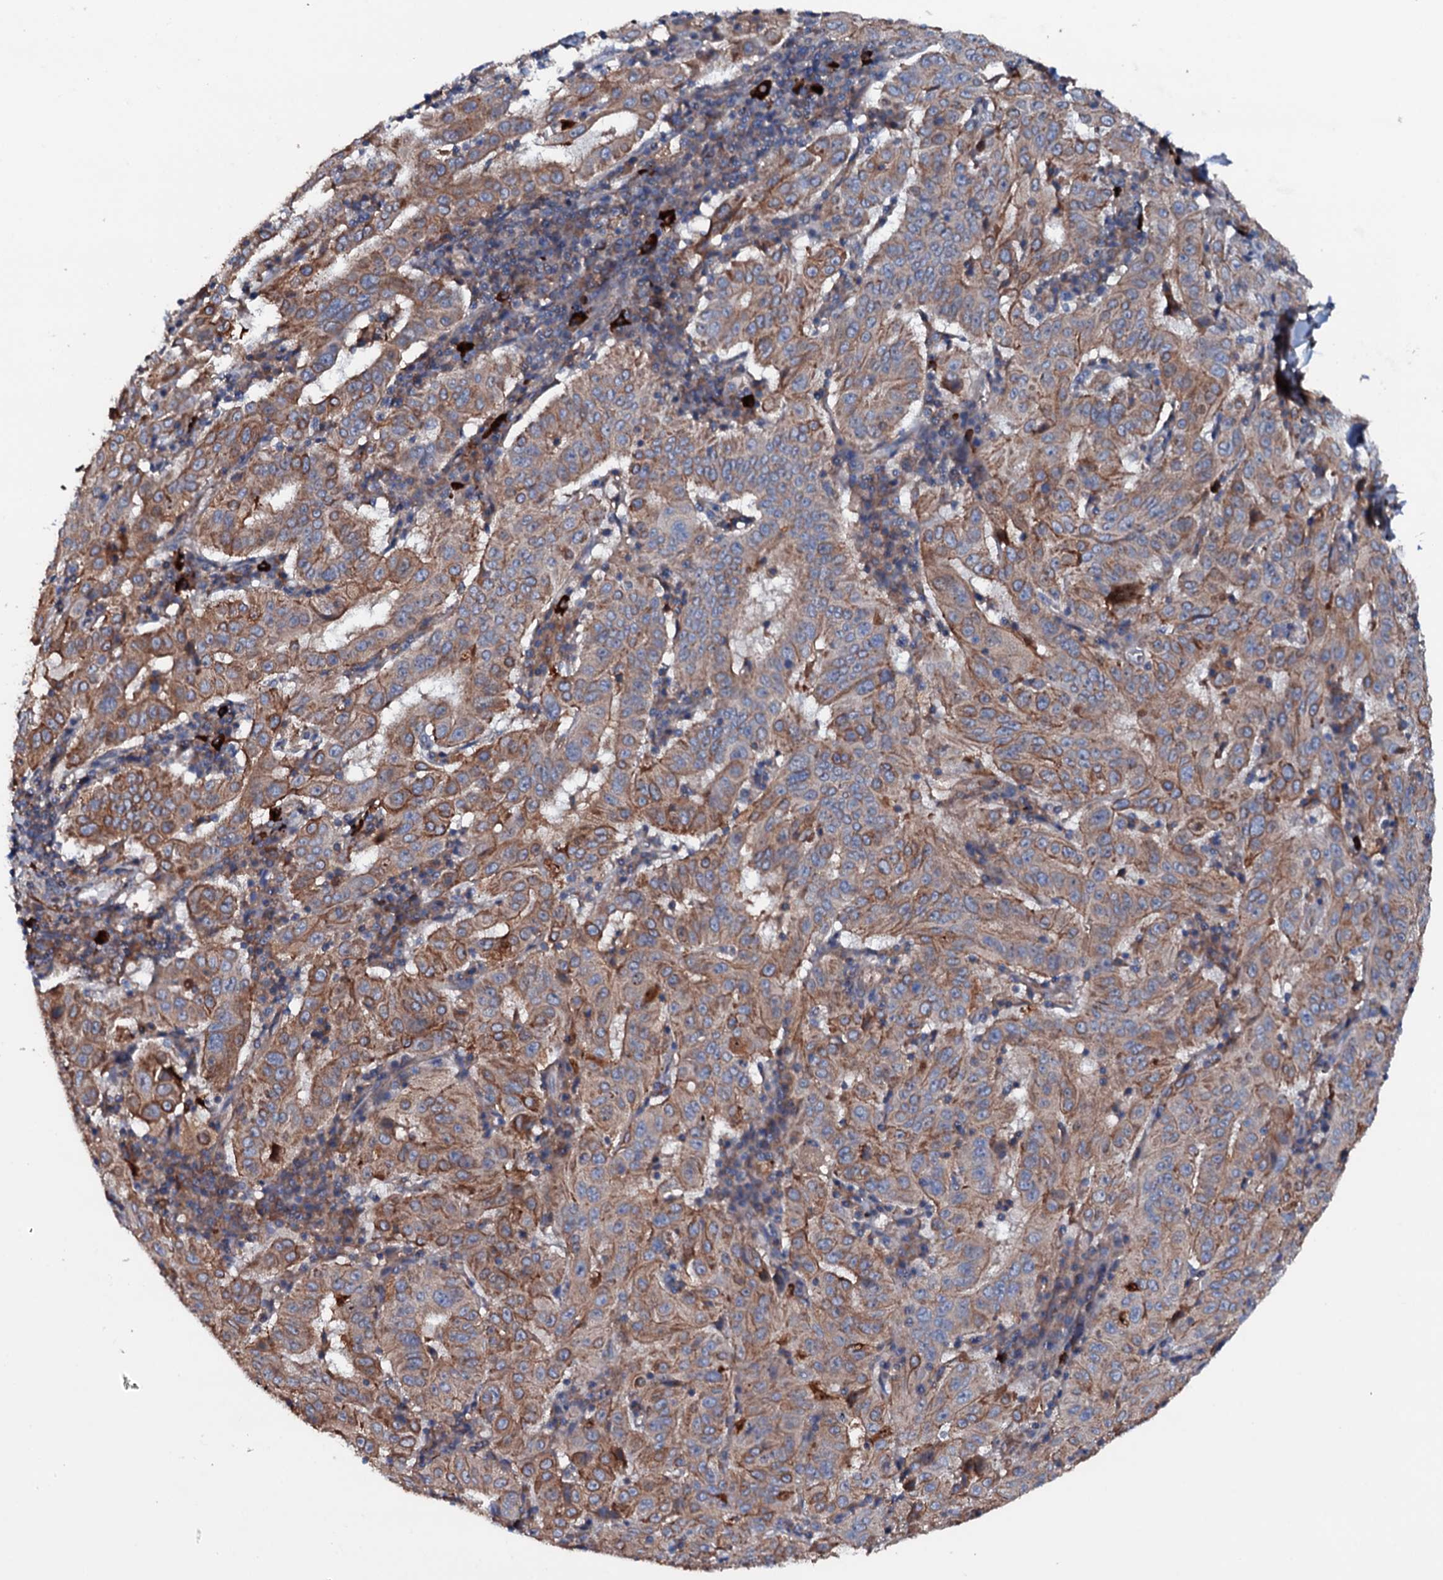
{"staining": {"intensity": "moderate", "quantity": ">75%", "location": "cytoplasmic/membranous"}, "tissue": "pancreatic cancer", "cell_type": "Tumor cells", "image_type": "cancer", "snomed": [{"axis": "morphology", "description": "Adenocarcinoma, NOS"}, {"axis": "topography", "description": "Pancreas"}], "caption": "A high-resolution photomicrograph shows immunohistochemistry (IHC) staining of pancreatic cancer, which reveals moderate cytoplasmic/membranous positivity in approximately >75% of tumor cells.", "gene": "NEK1", "patient": {"sex": "male", "age": 63}}